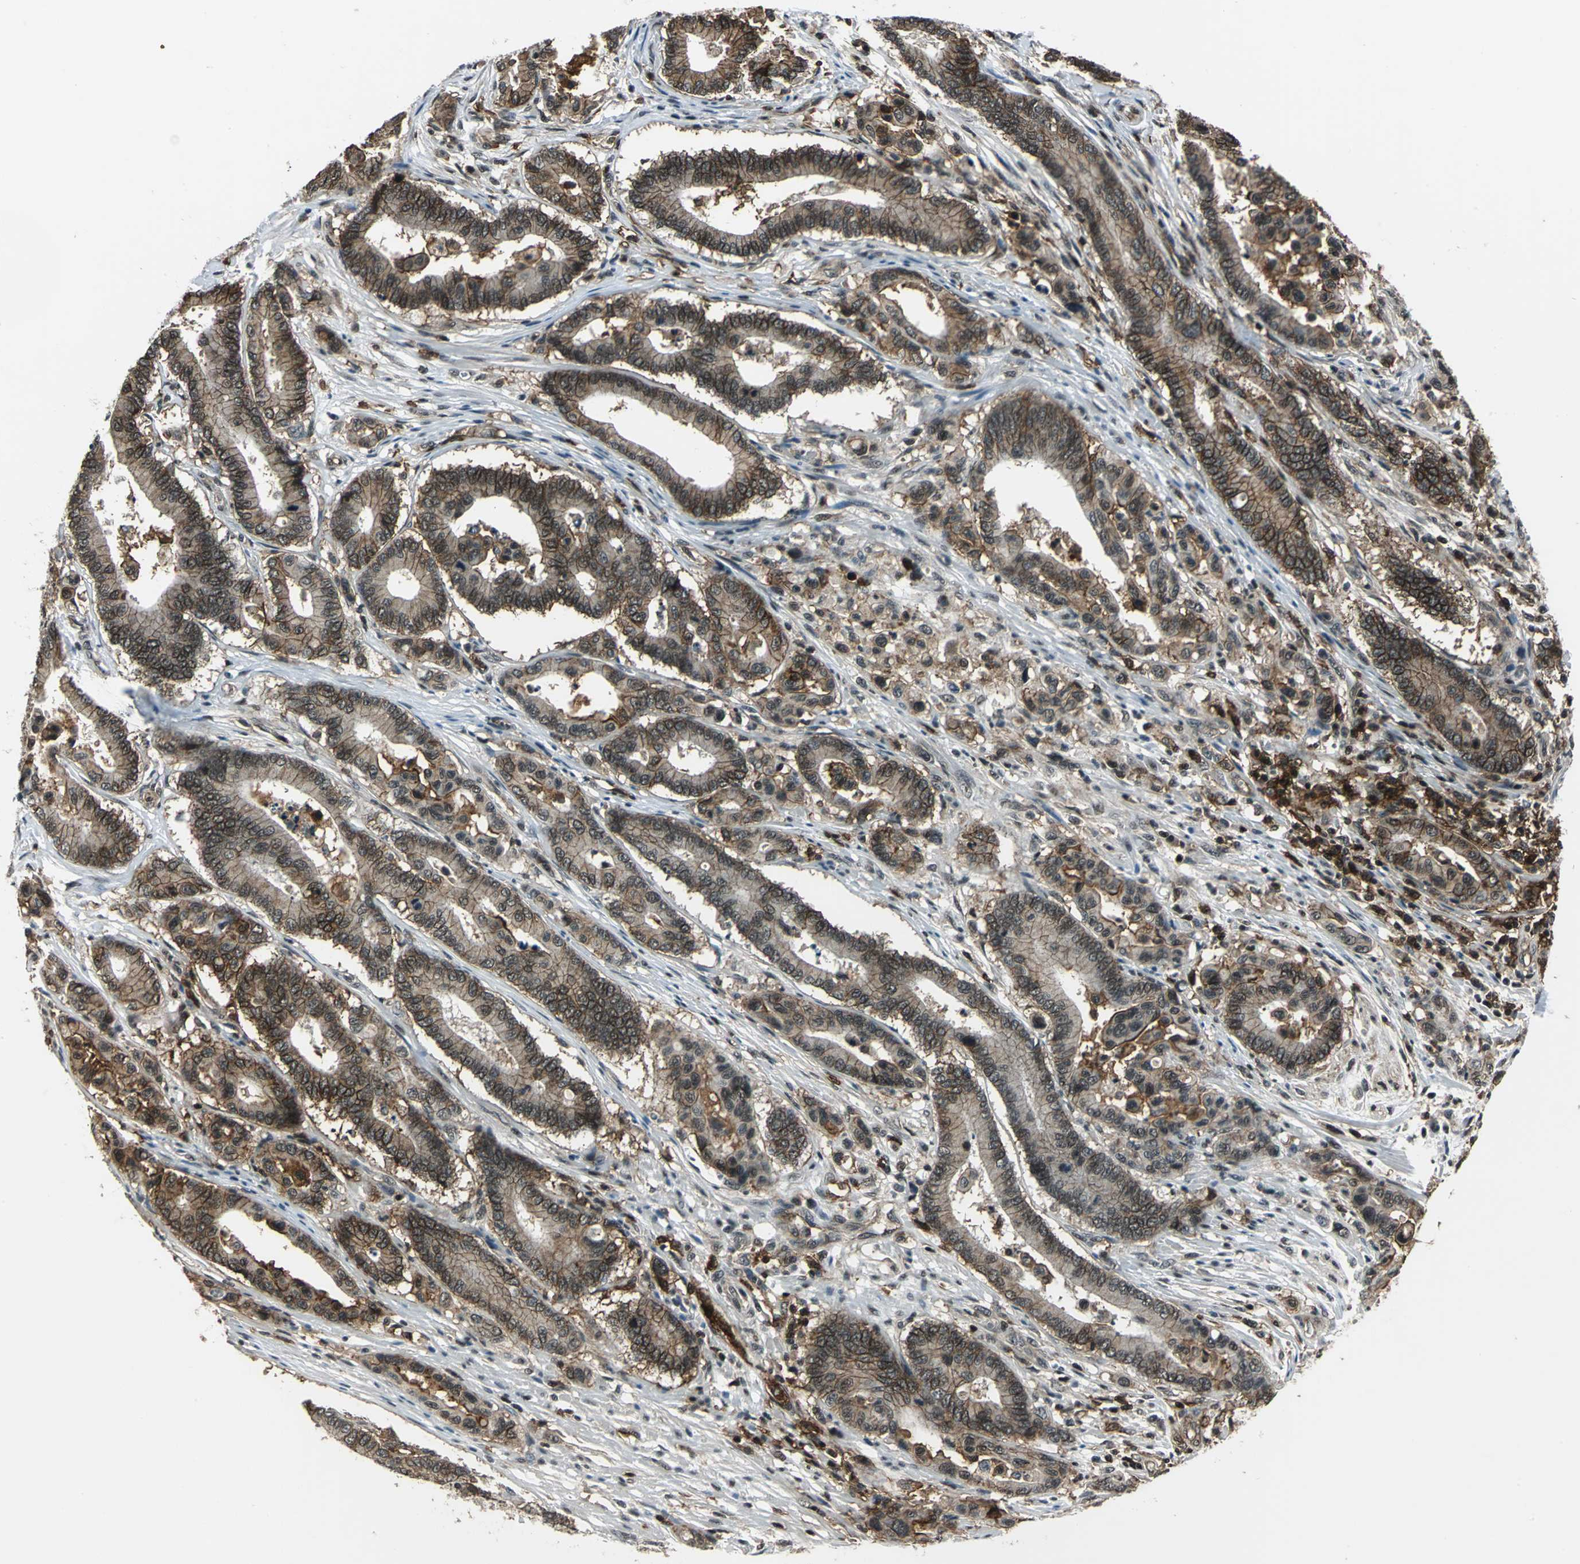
{"staining": {"intensity": "moderate", "quantity": ">75%", "location": "cytoplasmic/membranous,nuclear"}, "tissue": "colorectal cancer", "cell_type": "Tumor cells", "image_type": "cancer", "snomed": [{"axis": "morphology", "description": "Normal tissue, NOS"}, {"axis": "morphology", "description": "Adenocarcinoma, NOS"}, {"axis": "topography", "description": "Colon"}], "caption": "Protein expression analysis of human colorectal adenocarcinoma reveals moderate cytoplasmic/membranous and nuclear staining in about >75% of tumor cells.", "gene": "NR2C2", "patient": {"sex": "male", "age": 82}}